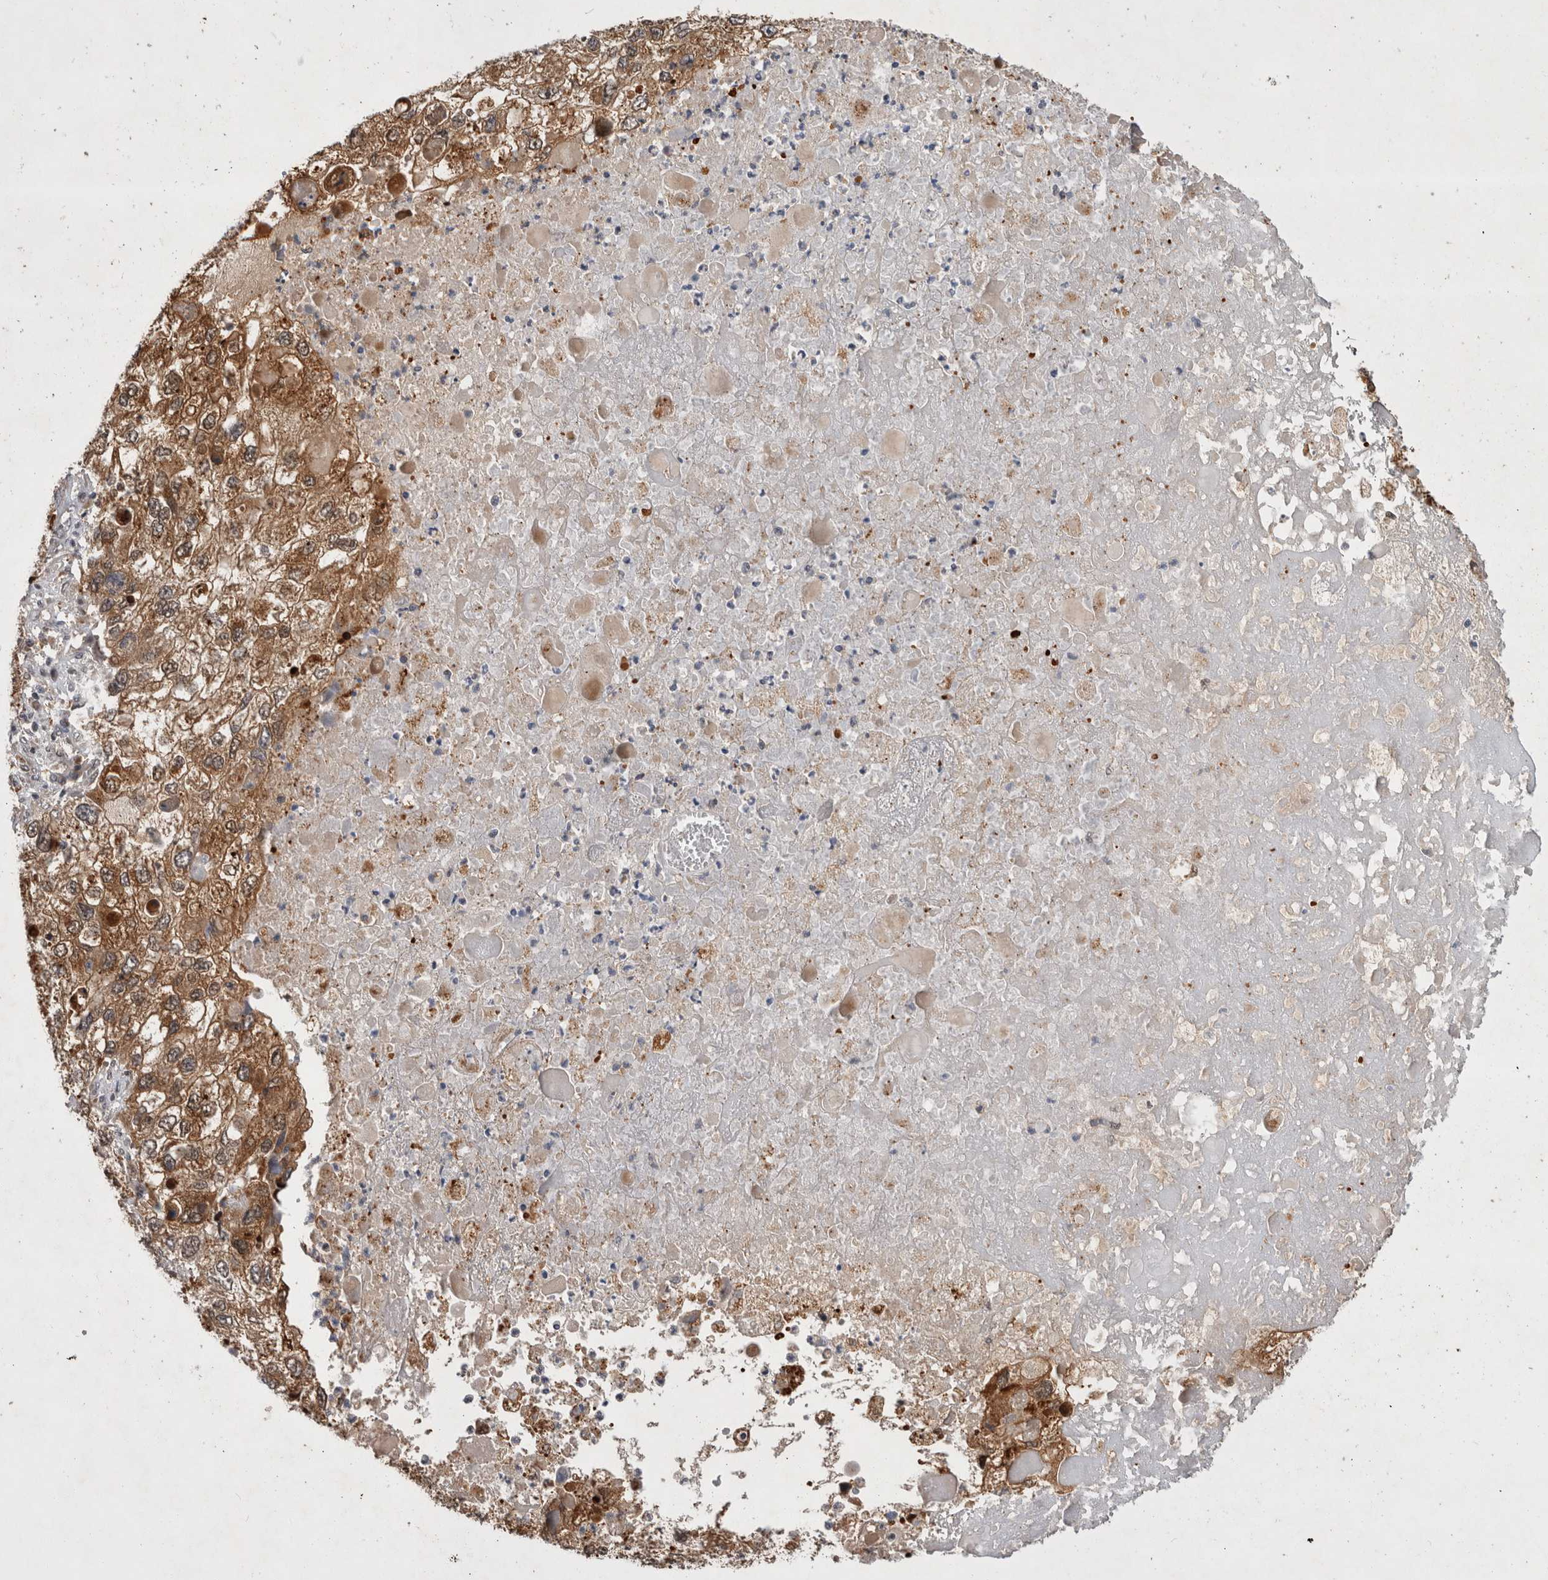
{"staining": {"intensity": "moderate", "quantity": ">75%", "location": "cytoplasmic/membranous"}, "tissue": "endometrial cancer", "cell_type": "Tumor cells", "image_type": "cancer", "snomed": [{"axis": "morphology", "description": "Adenocarcinoma, NOS"}, {"axis": "topography", "description": "Endometrium"}], "caption": "The immunohistochemical stain highlights moderate cytoplasmic/membranous expression in tumor cells of endometrial cancer (adenocarcinoma) tissue.", "gene": "MRPL37", "patient": {"sex": "female", "age": 49}}